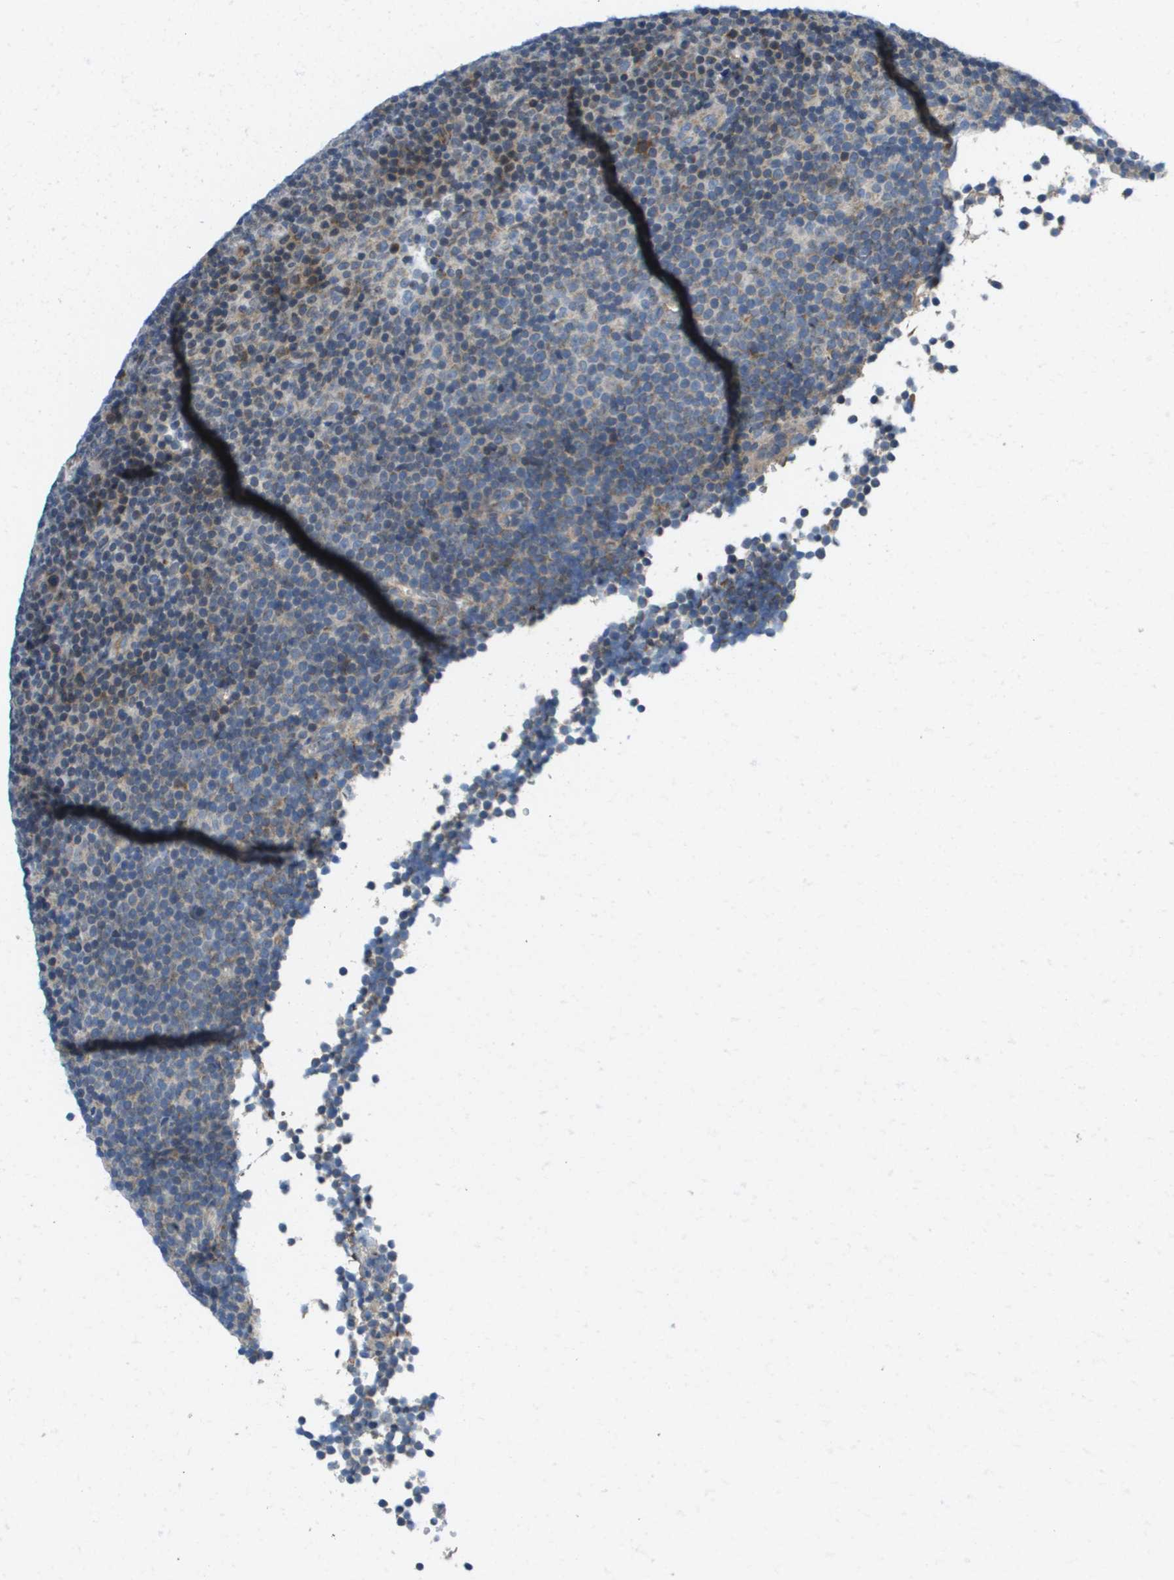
{"staining": {"intensity": "weak", "quantity": "<25%", "location": "cytoplasmic/membranous"}, "tissue": "lymphoma", "cell_type": "Tumor cells", "image_type": "cancer", "snomed": [{"axis": "morphology", "description": "Malignant lymphoma, non-Hodgkin's type, Low grade"}, {"axis": "topography", "description": "Lymph node"}], "caption": "Tumor cells show no significant protein expression in lymphoma.", "gene": "KRT23", "patient": {"sex": "female", "age": 67}}